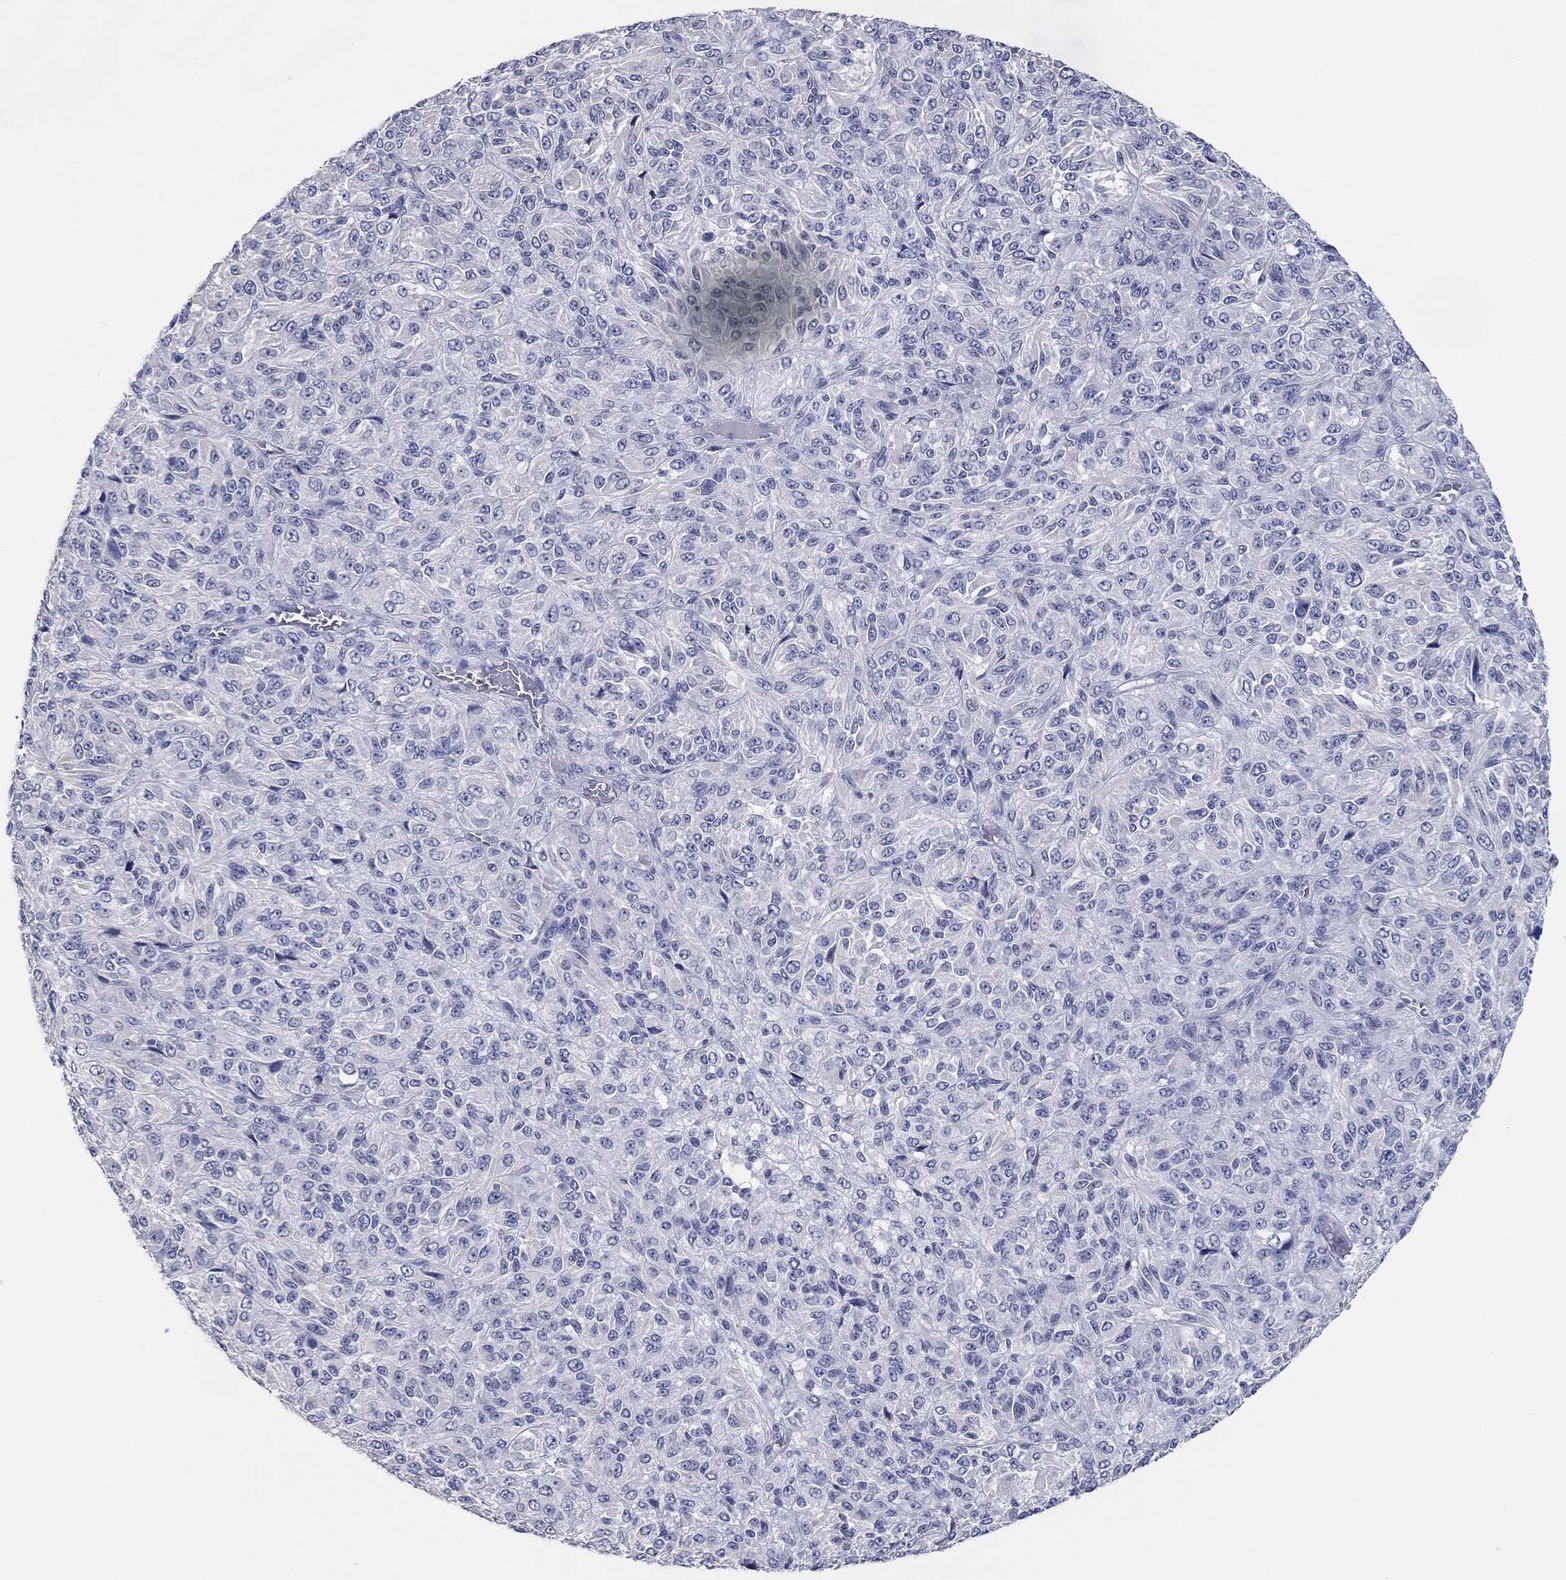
{"staining": {"intensity": "negative", "quantity": "none", "location": "none"}, "tissue": "melanoma", "cell_type": "Tumor cells", "image_type": "cancer", "snomed": [{"axis": "morphology", "description": "Malignant melanoma, Metastatic site"}, {"axis": "topography", "description": "Brain"}], "caption": "This histopathology image is of malignant melanoma (metastatic site) stained with IHC to label a protein in brown with the nuclei are counter-stained blue. There is no positivity in tumor cells. (DAB IHC with hematoxylin counter stain).", "gene": "LRRC4C", "patient": {"sex": "female", "age": 56}}